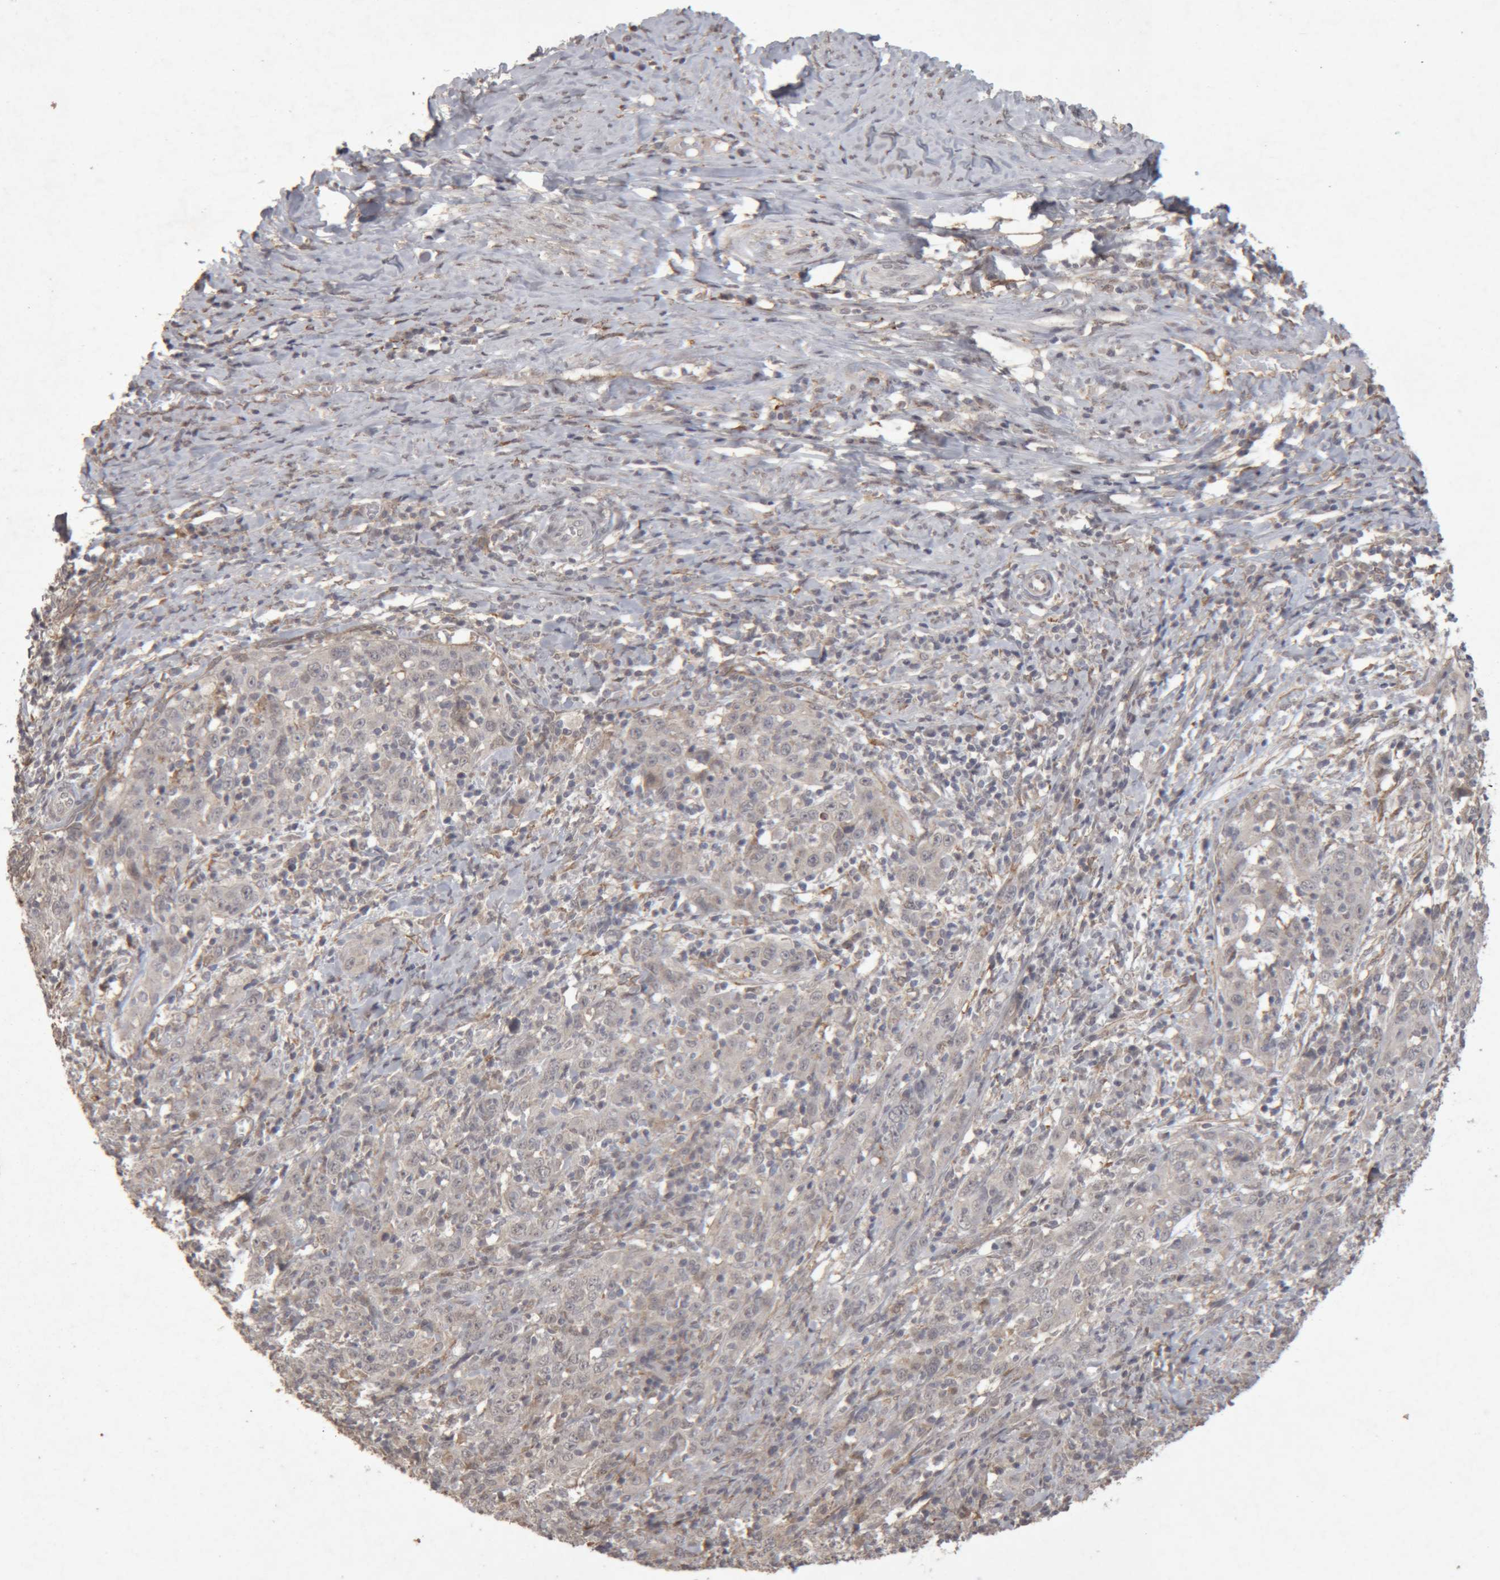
{"staining": {"intensity": "negative", "quantity": "none", "location": "none"}, "tissue": "cervical cancer", "cell_type": "Tumor cells", "image_type": "cancer", "snomed": [{"axis": "morphology", "description": "Squamous cell carcinoma, NOS"}, {"axis": "topography", "description": "Cervix"}], "caption": "The IHC image has no significant expression in tumor cells of cervical squamous cell carcinoma tissue.", "gene": "MEP1A", "patient": {"sex": "female", "age": 46}}